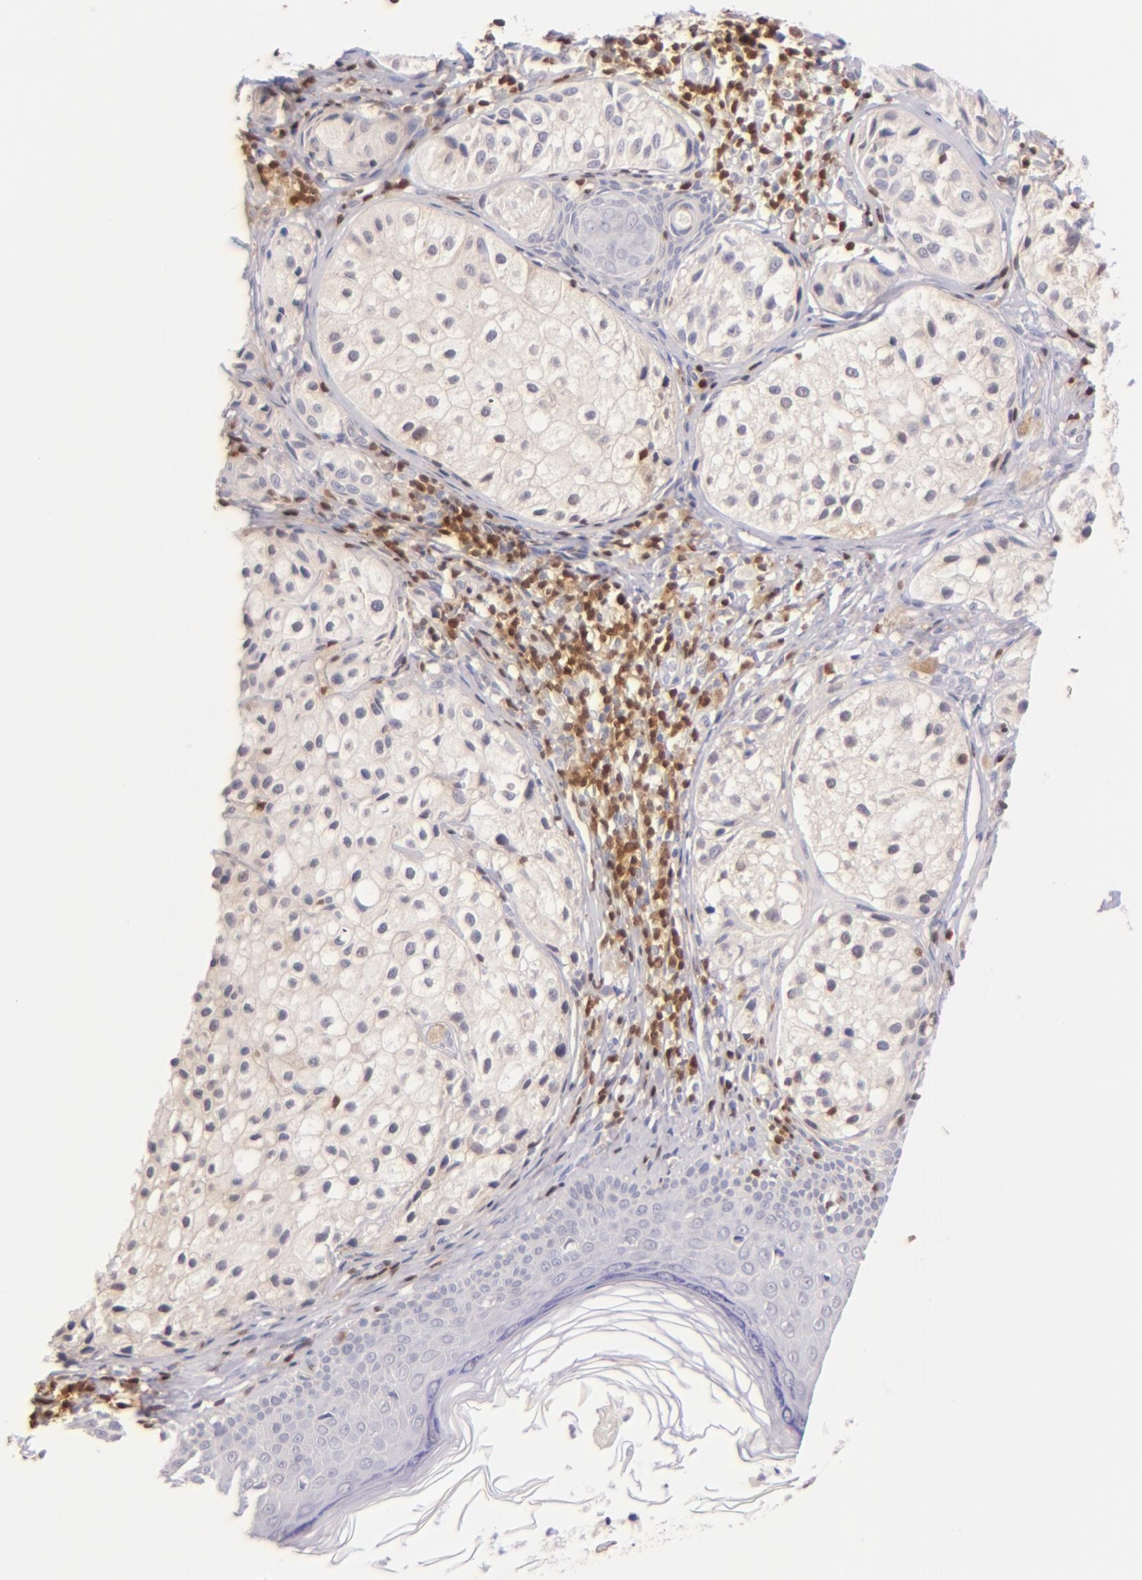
{"staining": {"intensity": "negative", "quantity": "none", "location": "none"}, "tissue": "melanoma", "cell_type": "Tumor cells", "image_type": "cancer", "snomed": [{"axis": "morphology", "description": "Malignant melanoma, NOS"}, {"axis": "topography", "description": "Skin"}], "caption": "IHC micrograph of neoplastic tissue: human malignant melanoma stained with DAB (3,3'-diaminobenzidine) reveals no significant protein staining in tumor cells.", "gene": "ZAP70", "patient": {"sex": "male", "age": 23}}